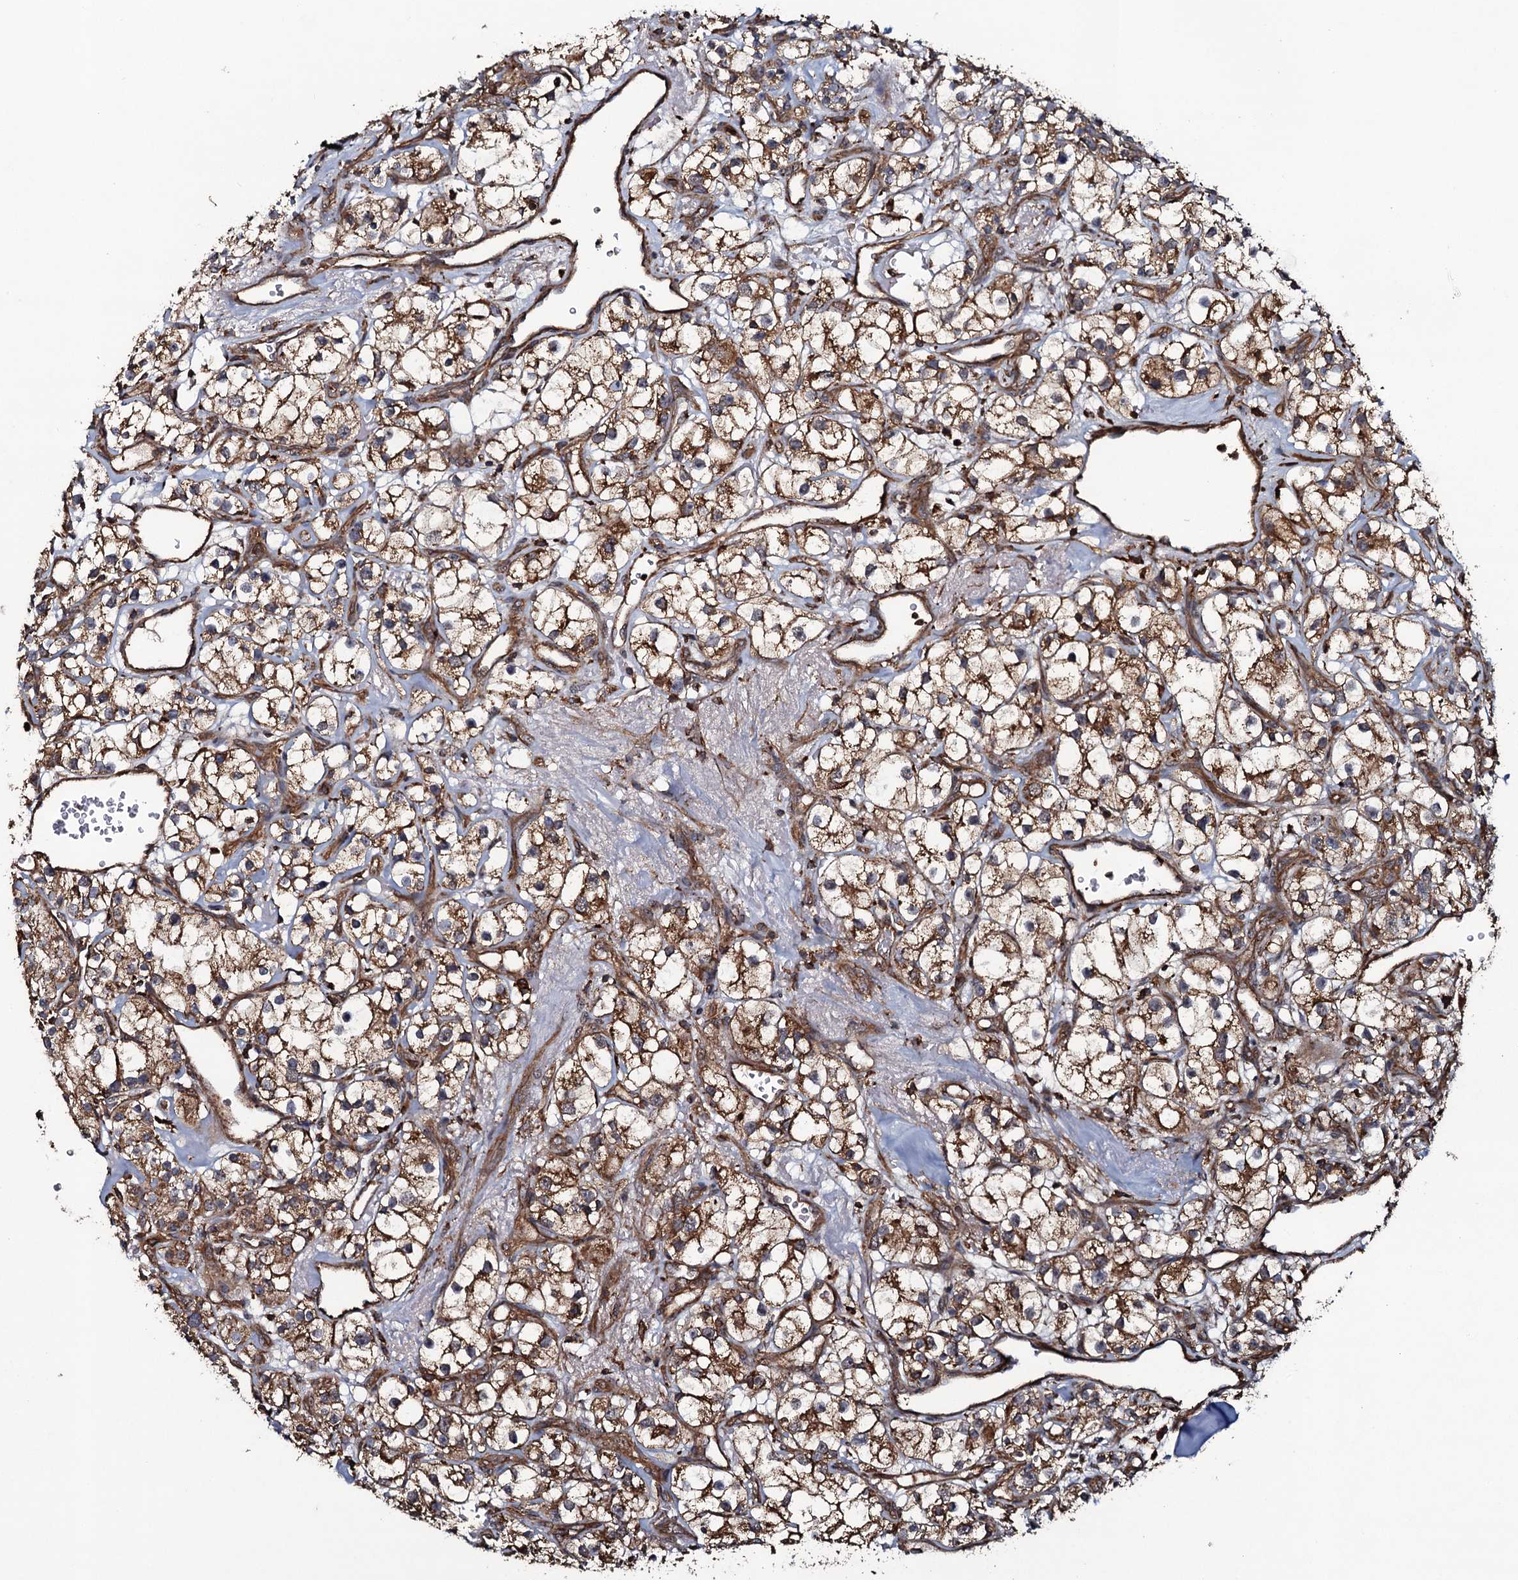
{"staining": {"intensity": "moderate", "quantity": ">75%", "location": "cytoplasmic/membranous"}, "tissue": "renal cancer", "cell_type": "Tumor cells", "image_type": "cancer", "snomed": [{"axis": "morphology", "description": "Adenocarcinoma, NOS"}, {"axis": "topography", "description": "Kidney"}], "caption": "An IHC histopathology image of tumor tissue is shown. Protein staining in brown shows moderate cytoplasmic/membranous positivity in renal cancer (adenocarcinoma) within tumor cells.", "gene": "VWA8", "patient": {"sex": "male", "age": 77}}